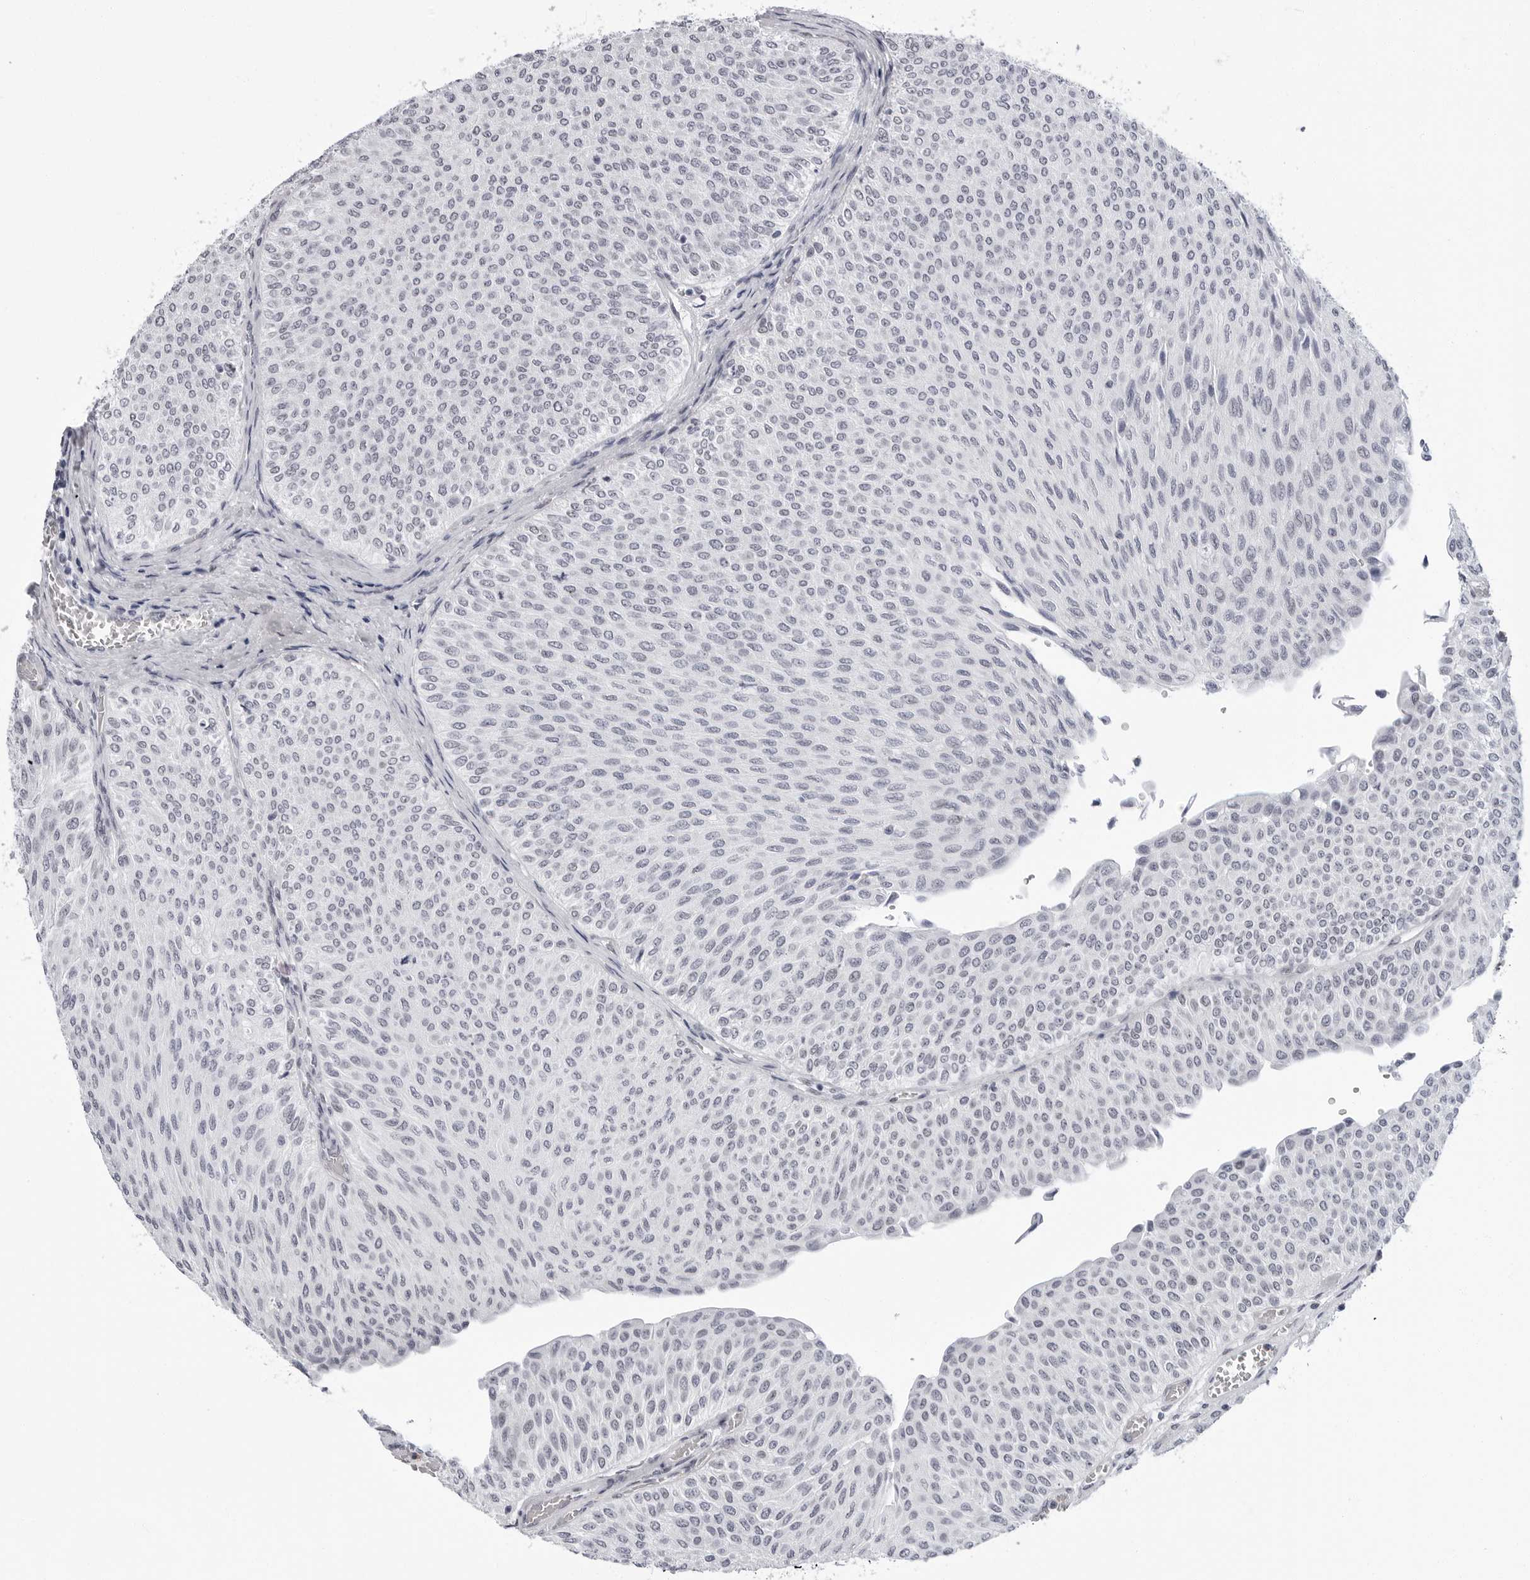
{"staining": {"intensity": "negative", "quantity": "none", "location": "none"}, "tissue": "urothelial cancer", "cell_type": "Tumor cells", "image_type": "cancer", "snomed": [{"axis": "morphology", "description": "Urothelial carcinoma, Low grade"}, {"axis": "topography", "description": "Urinary bladder"}], "caption": "The photomicrograph demonstrates no significant expression in tumor cells of urothelial cancer.", "gene": "VEZF1", "patient": {"sex": "male", "age": 78}}